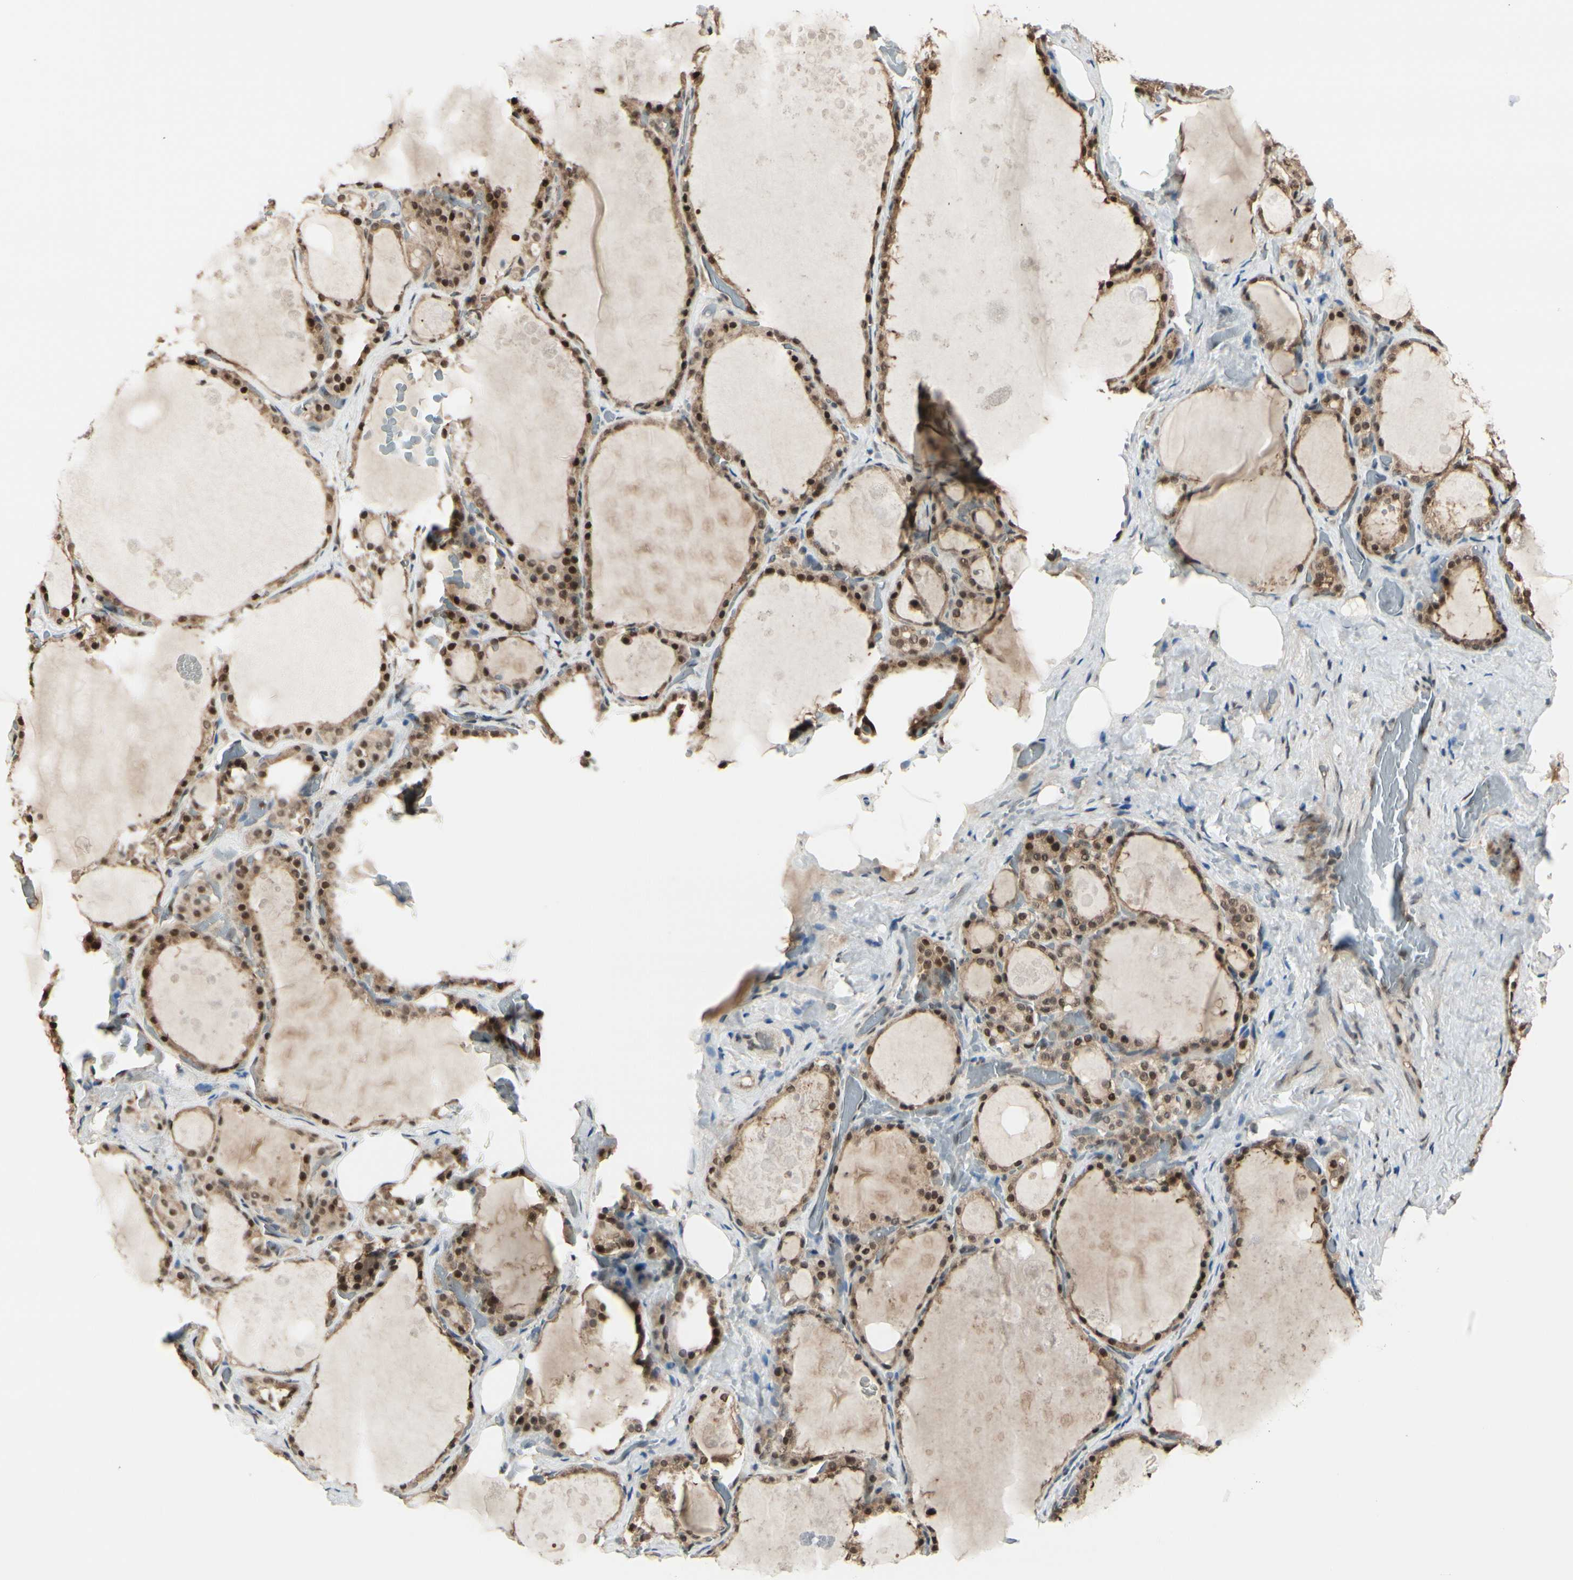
{"staining": {"intensity": "strong", "quantity": ">75%", "location": "cytoplasmic/membranous,nuclear"}, "tissue": "thyroid gland", "cell_type": "Glandular cells", "image_type": "normal", "snomed": [{"axis": "morphology", "description": "Normal tissue, NOS"}, {"axis": "topography", "description": "Thyroid gland"}], "caption": "Thyroid gland stained with DAB IHC exhibits high levels of strong cytoplasmic/membranous,nuclear staining in about >75% of glandular cells.", "gene": "HSF1", "patient": {"sex": "male", "age": 61}}